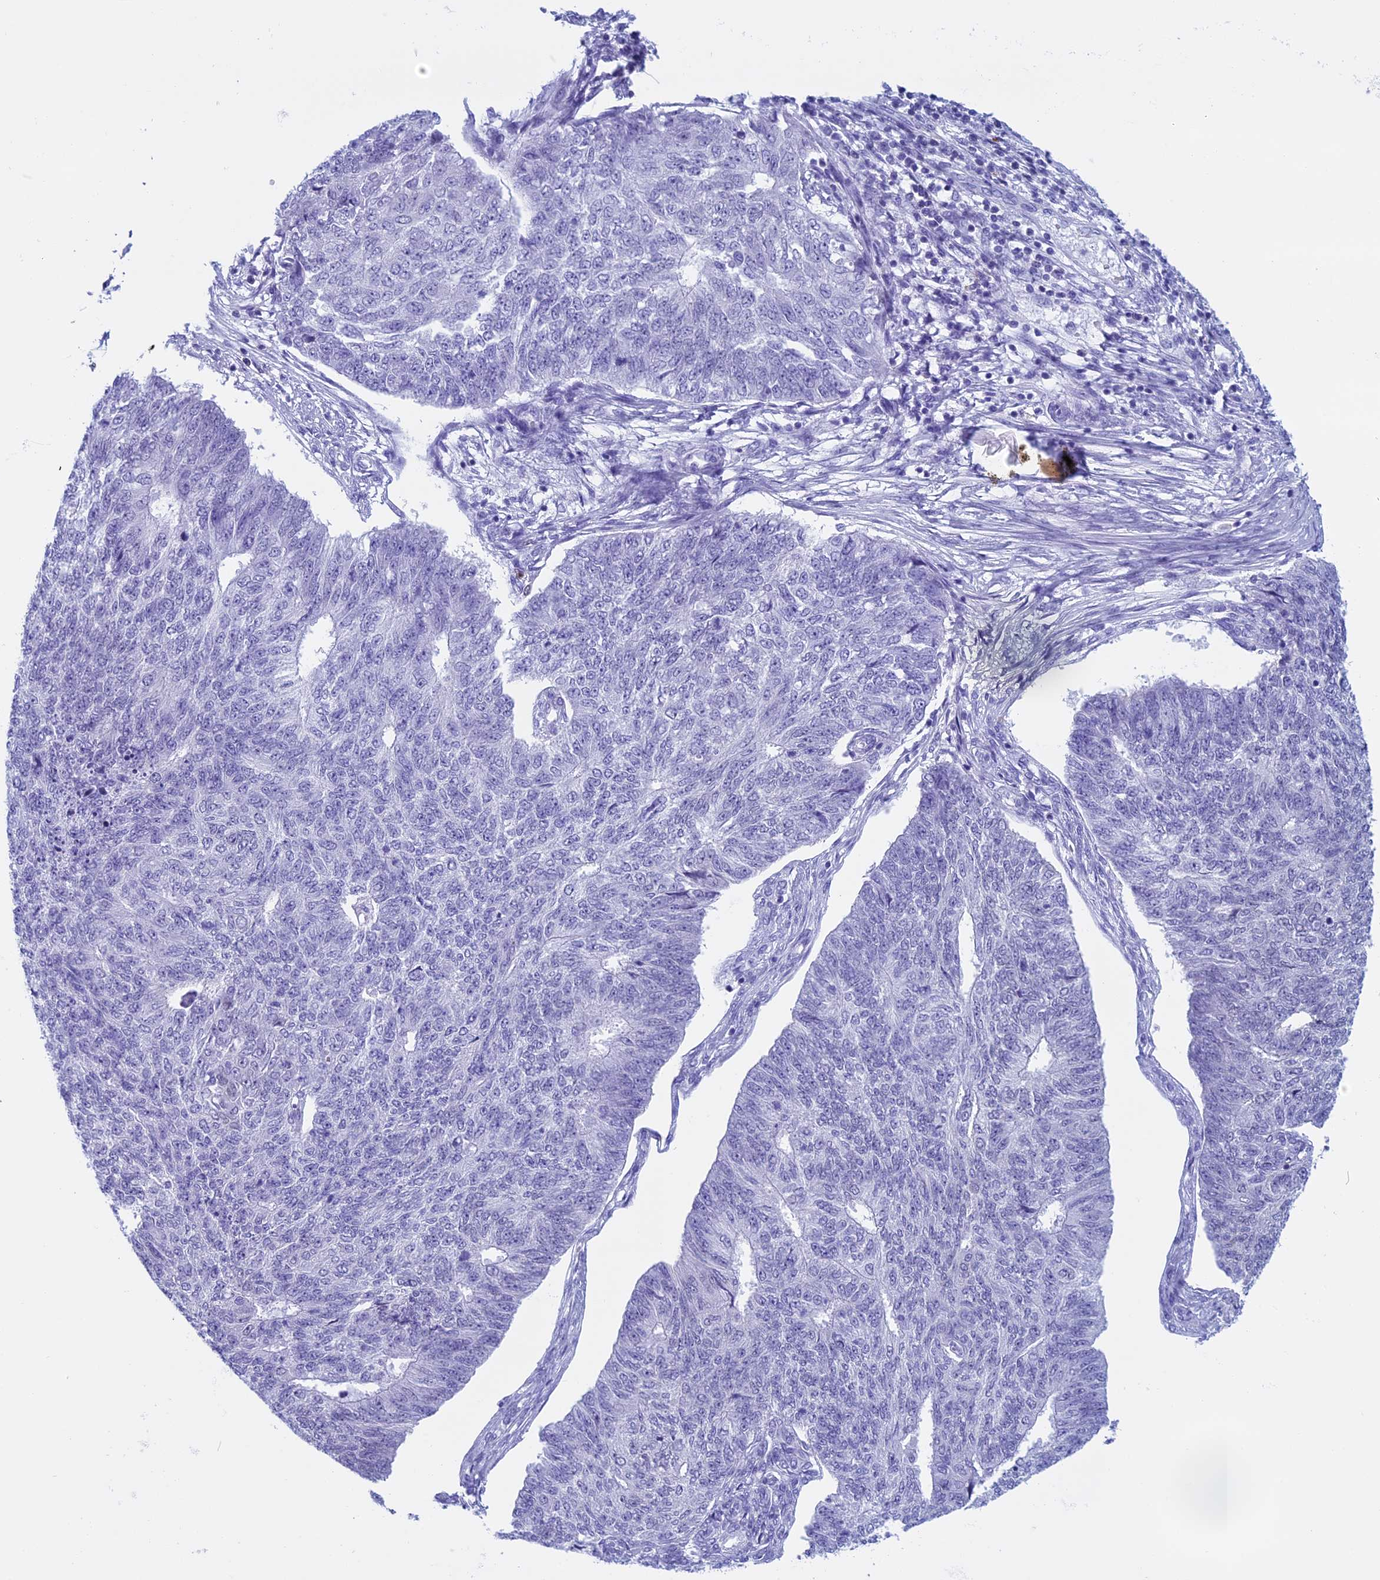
{"staining": {"intensity": "negative", "quantity": "none", "location": "none"}, "tissue": "endometrial cancer", "cell_type": "Tumor cells", "image_type": "cancer", "snomed": [{"axis": "morphology", "description": "Adenocarcinoma, NOS"}, {"axis": "topography", "description": "Endometrium"}], "caption": "IHC photomicrograph of neoplastic tissue: endometrial adenocarcinoma stained with DAB displays no significant protein expression in tumor cells. The staining was performed using DAB to visualize the protein expression in brown, while the nuclei were stained in blue with hematoxylin (Magnification: 20x).", "gene": "FAM169A", "patient": {"sex": "female", "age": 32}}